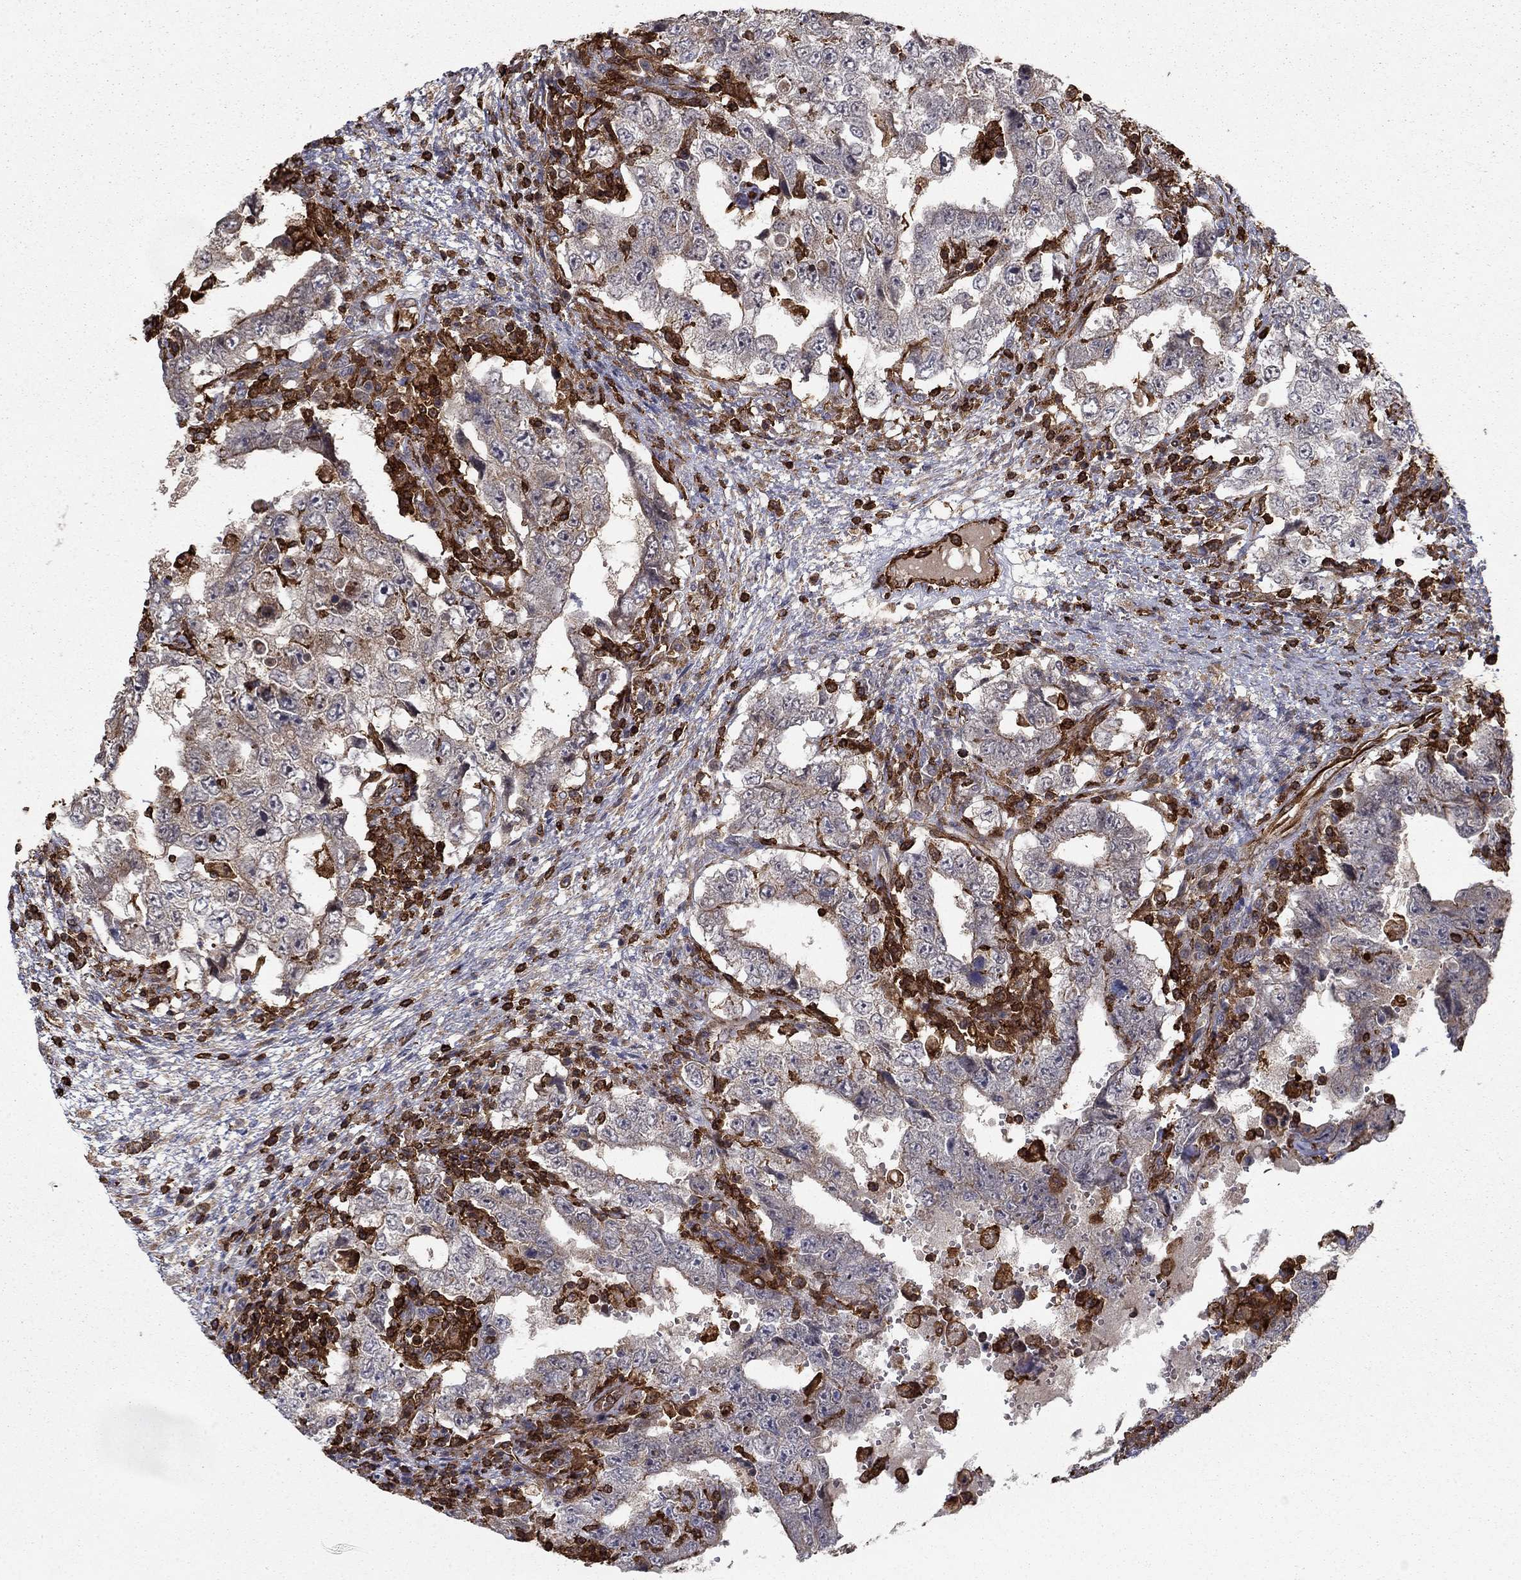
{"staining": {"intensity": "negative", "quantity": "none", "location": "none"}, "tissue": "testis cancer", "cell_type": "Tumor cells", "image_type": "cancer", "snomed": [{"axis": "morphology", "description": "Carcinoma, Embryonal, NOS"}, {"axis": "topography", "description": "Testis"}], "caption": "Human testis cancer stained for a protein using immunohistochemistry (IHC) demonstrates no expression in tumor cells.", "gene": "ADM", "patient": {"sex": "male", "age": 26}}